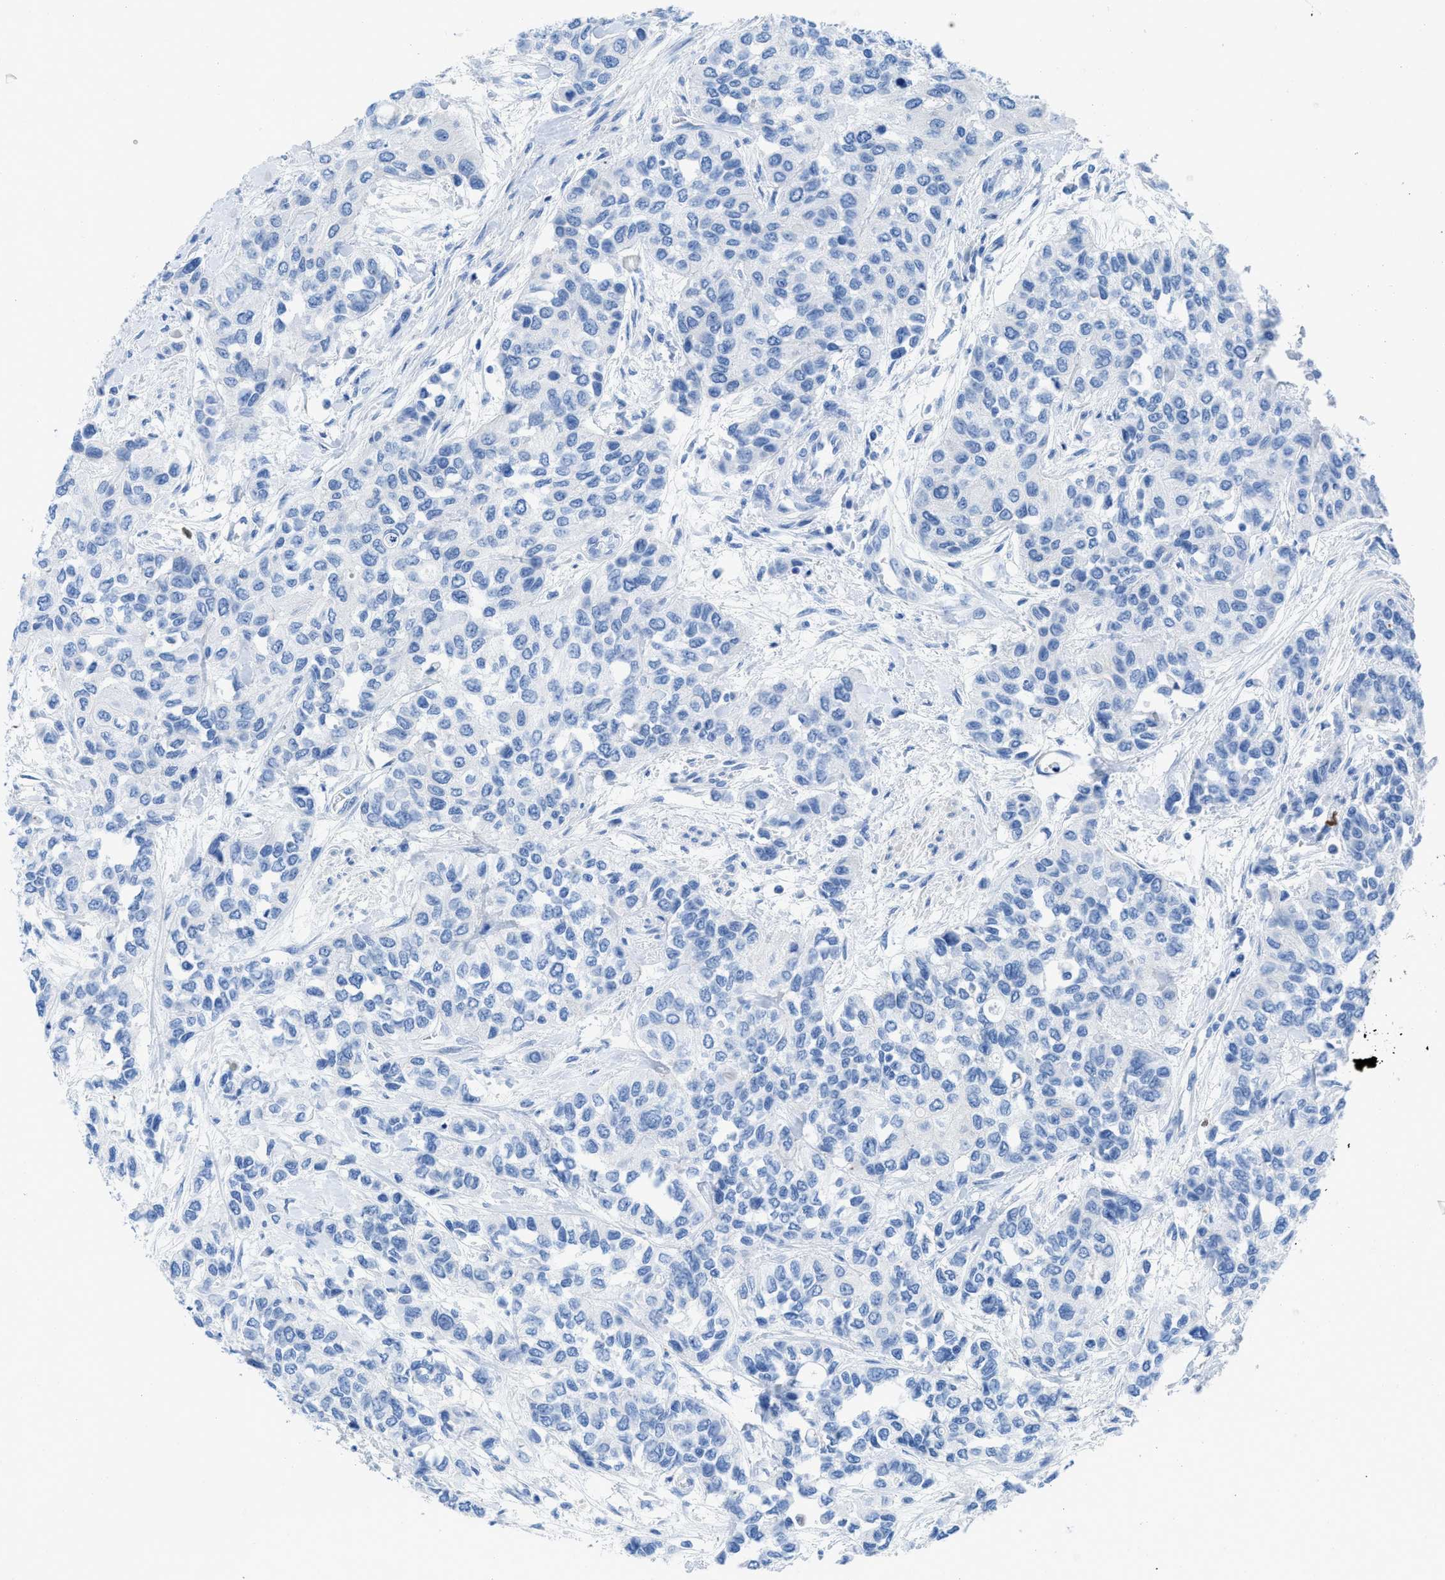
{"staining": {"intensity": "negative", "quantity": "none", "location": "none"}, "tissue": "urothelial cancer", "cell_type": "Tumor cells", "image_type": "cancer", "snomed": [{"axis": "morphology", "description": "Urothelial carcinoma, High grade"}, {"axis": "topography", "description": "Urinary bladder"}], "caption": "This is an IHC histopathology image of human urothelial cancer. There is no positivity in tumor cells.", "gene": "TCL1A", "patient": {"sex": "female", "age": 56}}